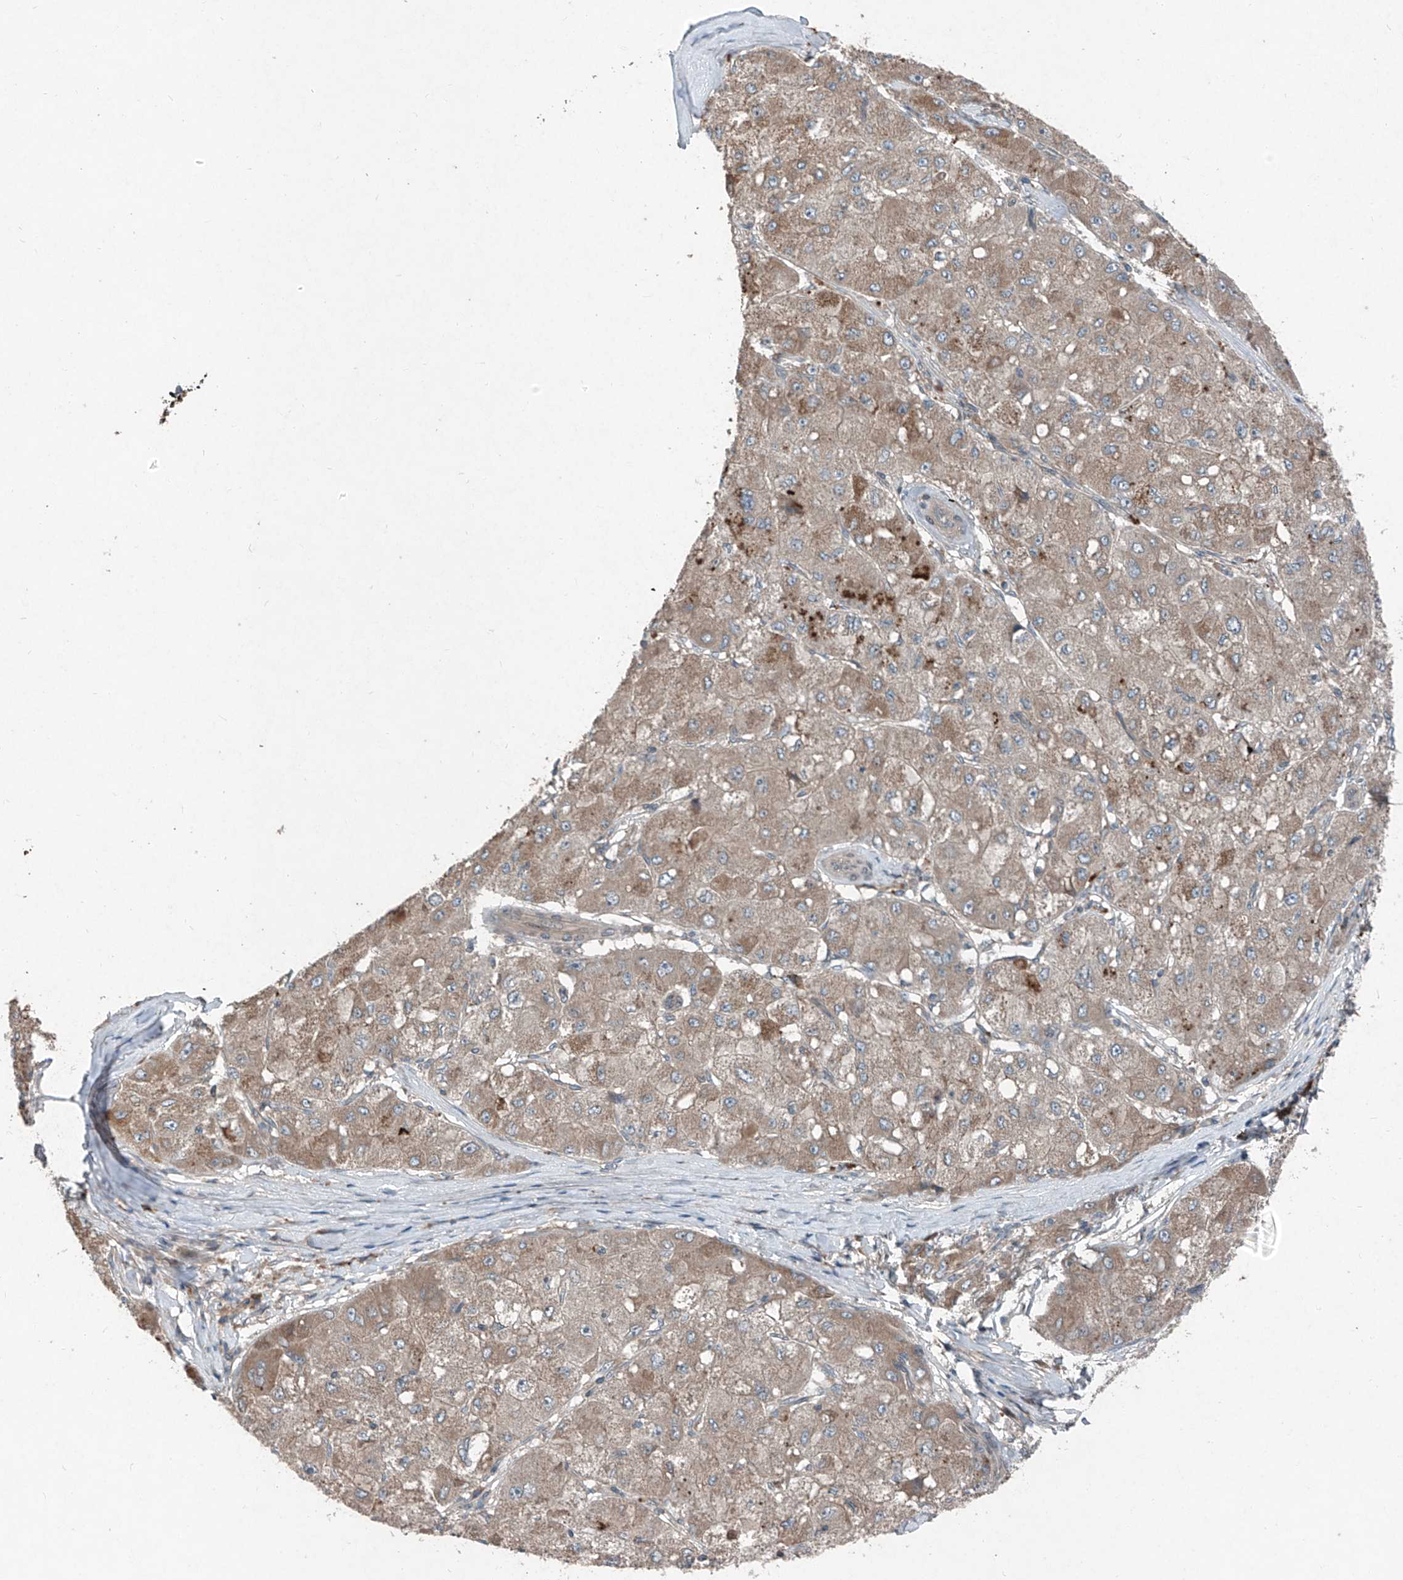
{"staining": {"intensity": "weak", "quantity": ">75%", "location": "cytoplasmic/membranous"}, "tissue": "liver cancer", "cell_type": "Tumor cells", "image_type": "cancer", "snomed": [{"axis": "morphology", "description": "Carcinoma, Hepatocellular, NOS"}, {"axis": "topography", "description": "Liver"}], "caption": "Protein staining of liver cancer (hepatocellular carcinoma) tissue reveals weak cytoplasmic/membranous staining in approximately >75% of tumor cells. The protein of interest is shown in brown color, while the nuclei are stained blue.", "gene": "FOXRED2", "patient": {"sex": "male", "age": 80}}